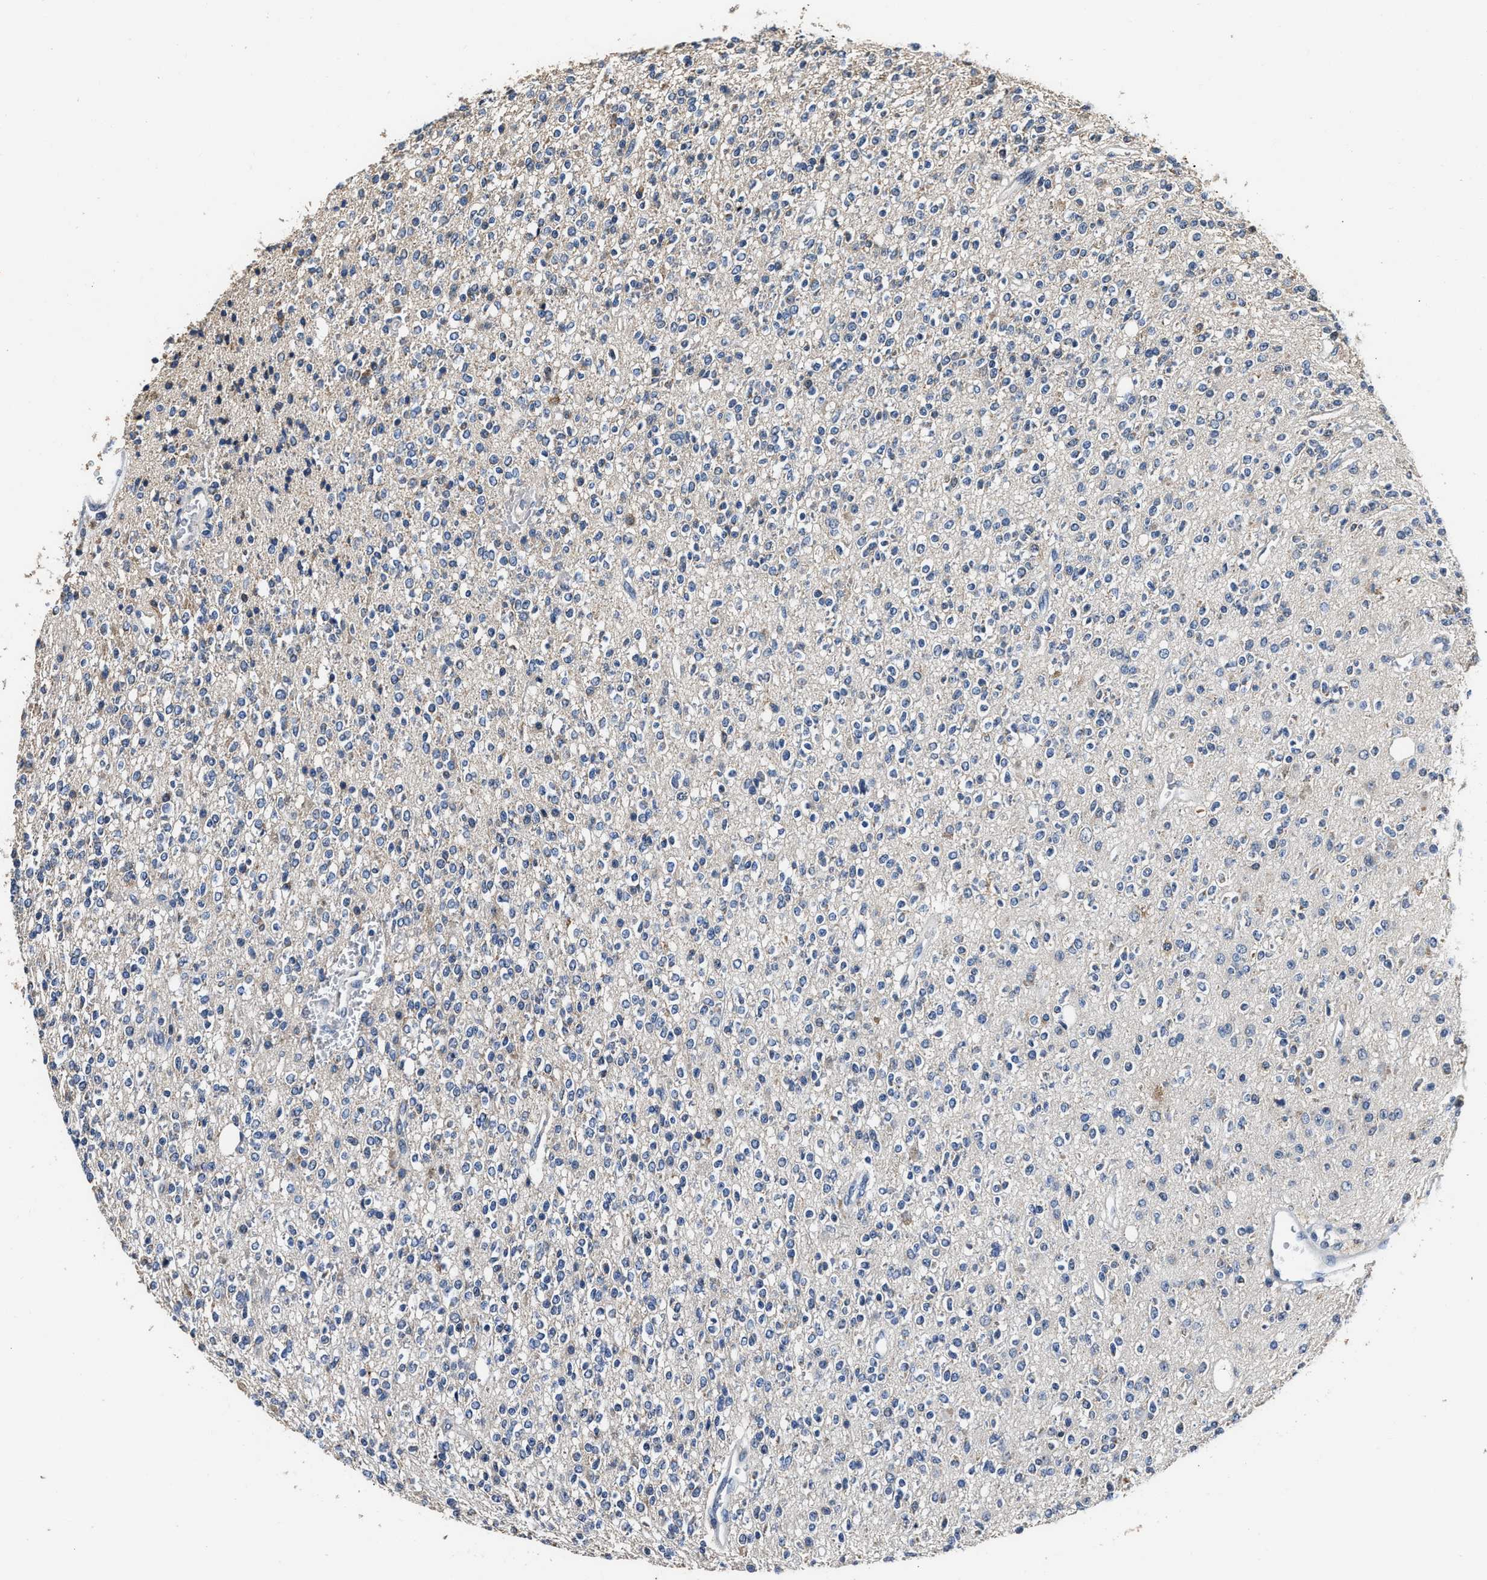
{"staining": {"intensity": "negative", "quantity": "none", "location": "none"}, "tissue": "glioma", "cell_type": "Tumor cells", "image_type": "cancer", "snomed": [{"axis": "morphology", "description": "Glioma, malignant, High grade"}, {"axis": "topography", "description": "Brain"}], "caption": "High magnification brightfield microscopy of malignant high-grade glioma stained with DAB (3,3'-diaminobenzidine) (brown) and counterstained with hematoxylin (blue): tumor cells show no significant positivity.", "gene": "NSUN5", "patient": {"sex": "male", "age": 34}}